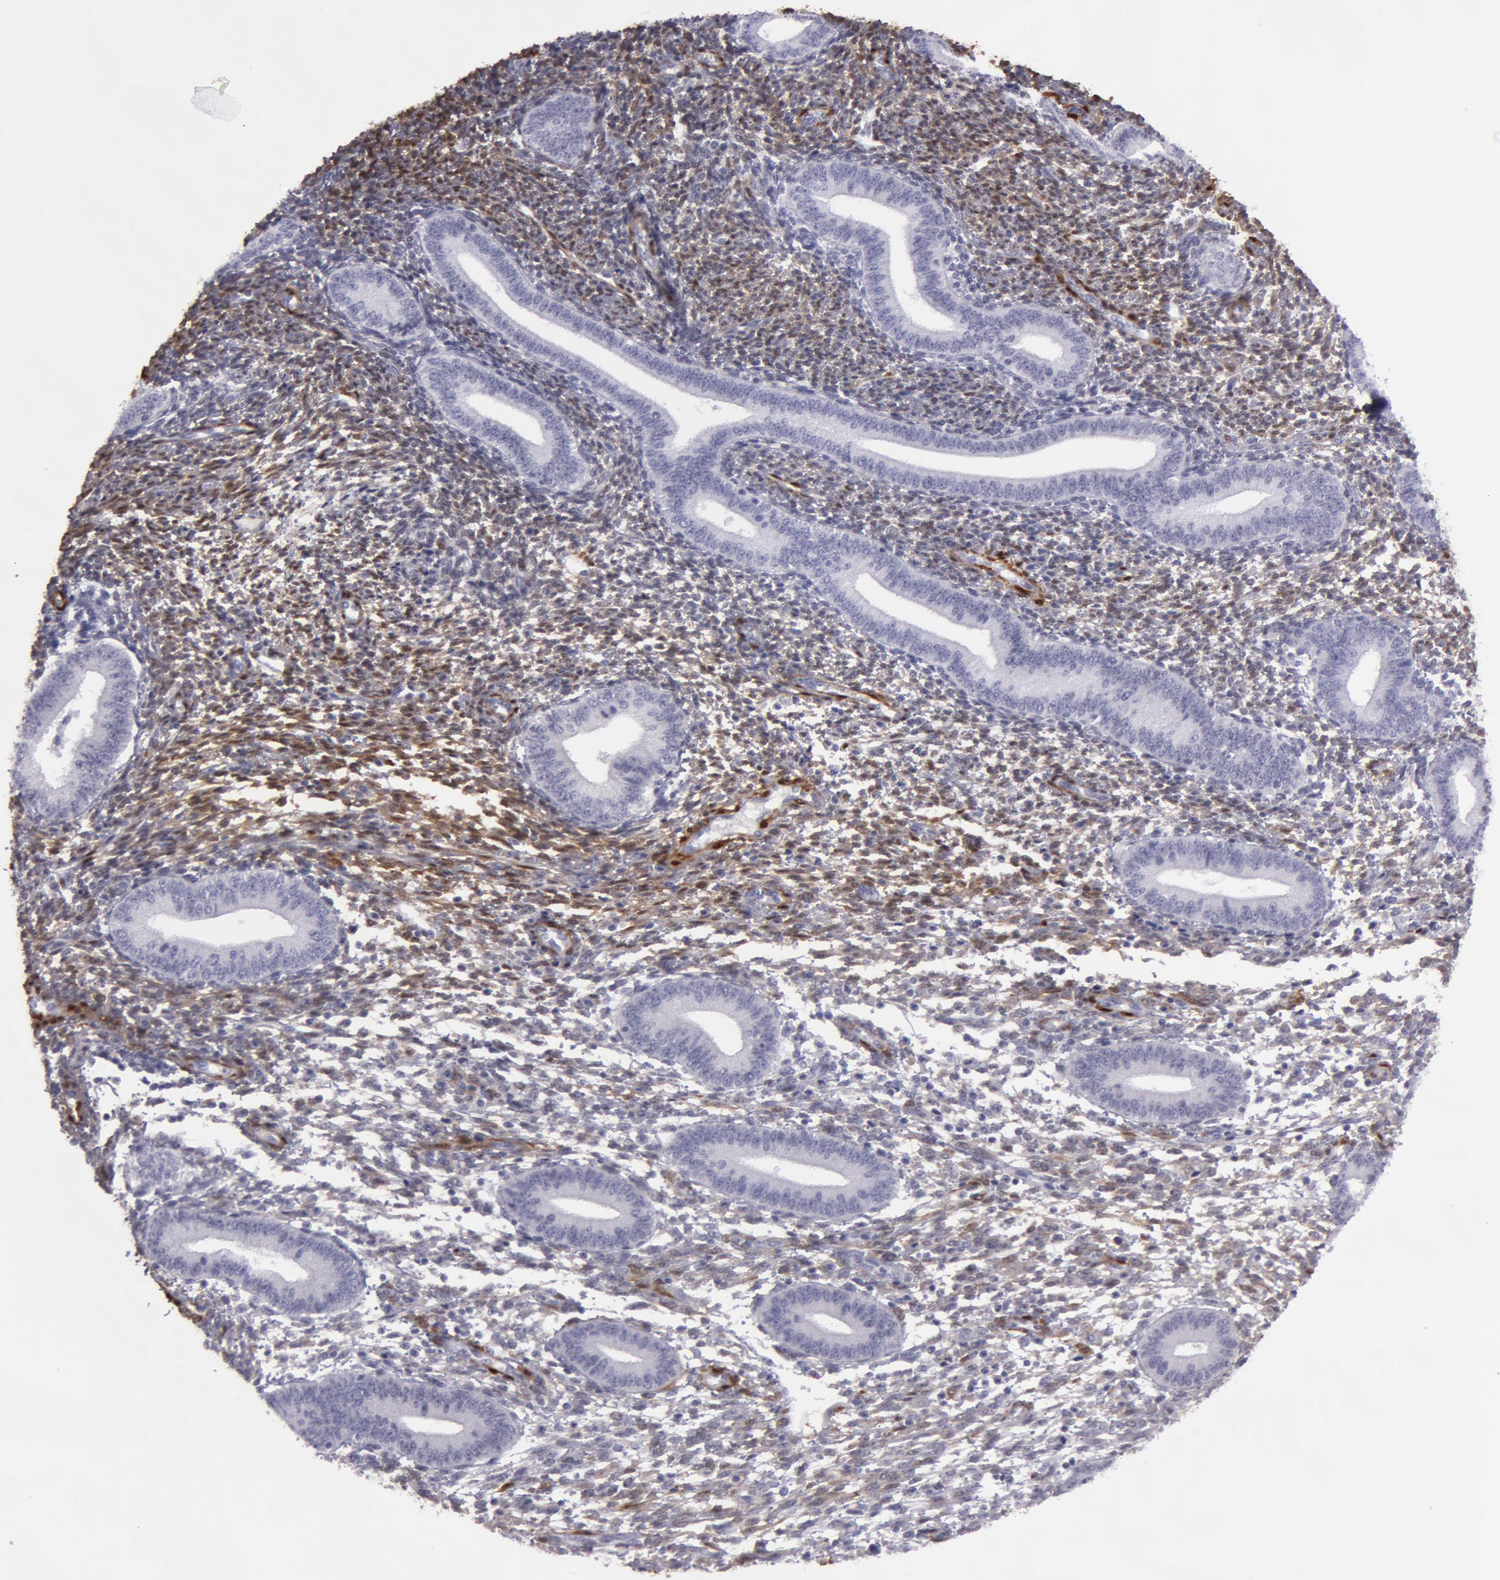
{"staining": {"intensity": "negative", "quantity": "none", "location": "none"}, "tissue": "endometrium", "cell_type": "Cells in endometrial stroma", "image_type": "normal", "snomed": [{"axis": "morphology", "description": "Normal tissue, NOS"}, {"axis": "topography", "description": "Endometrium"}], "caption": "Protein analysis of normal endometrium demonstrates no significant positivity in cells in endometrial stroma.", "gene": "TAGLN", "patient": {"sex": "female", "age": 35}}